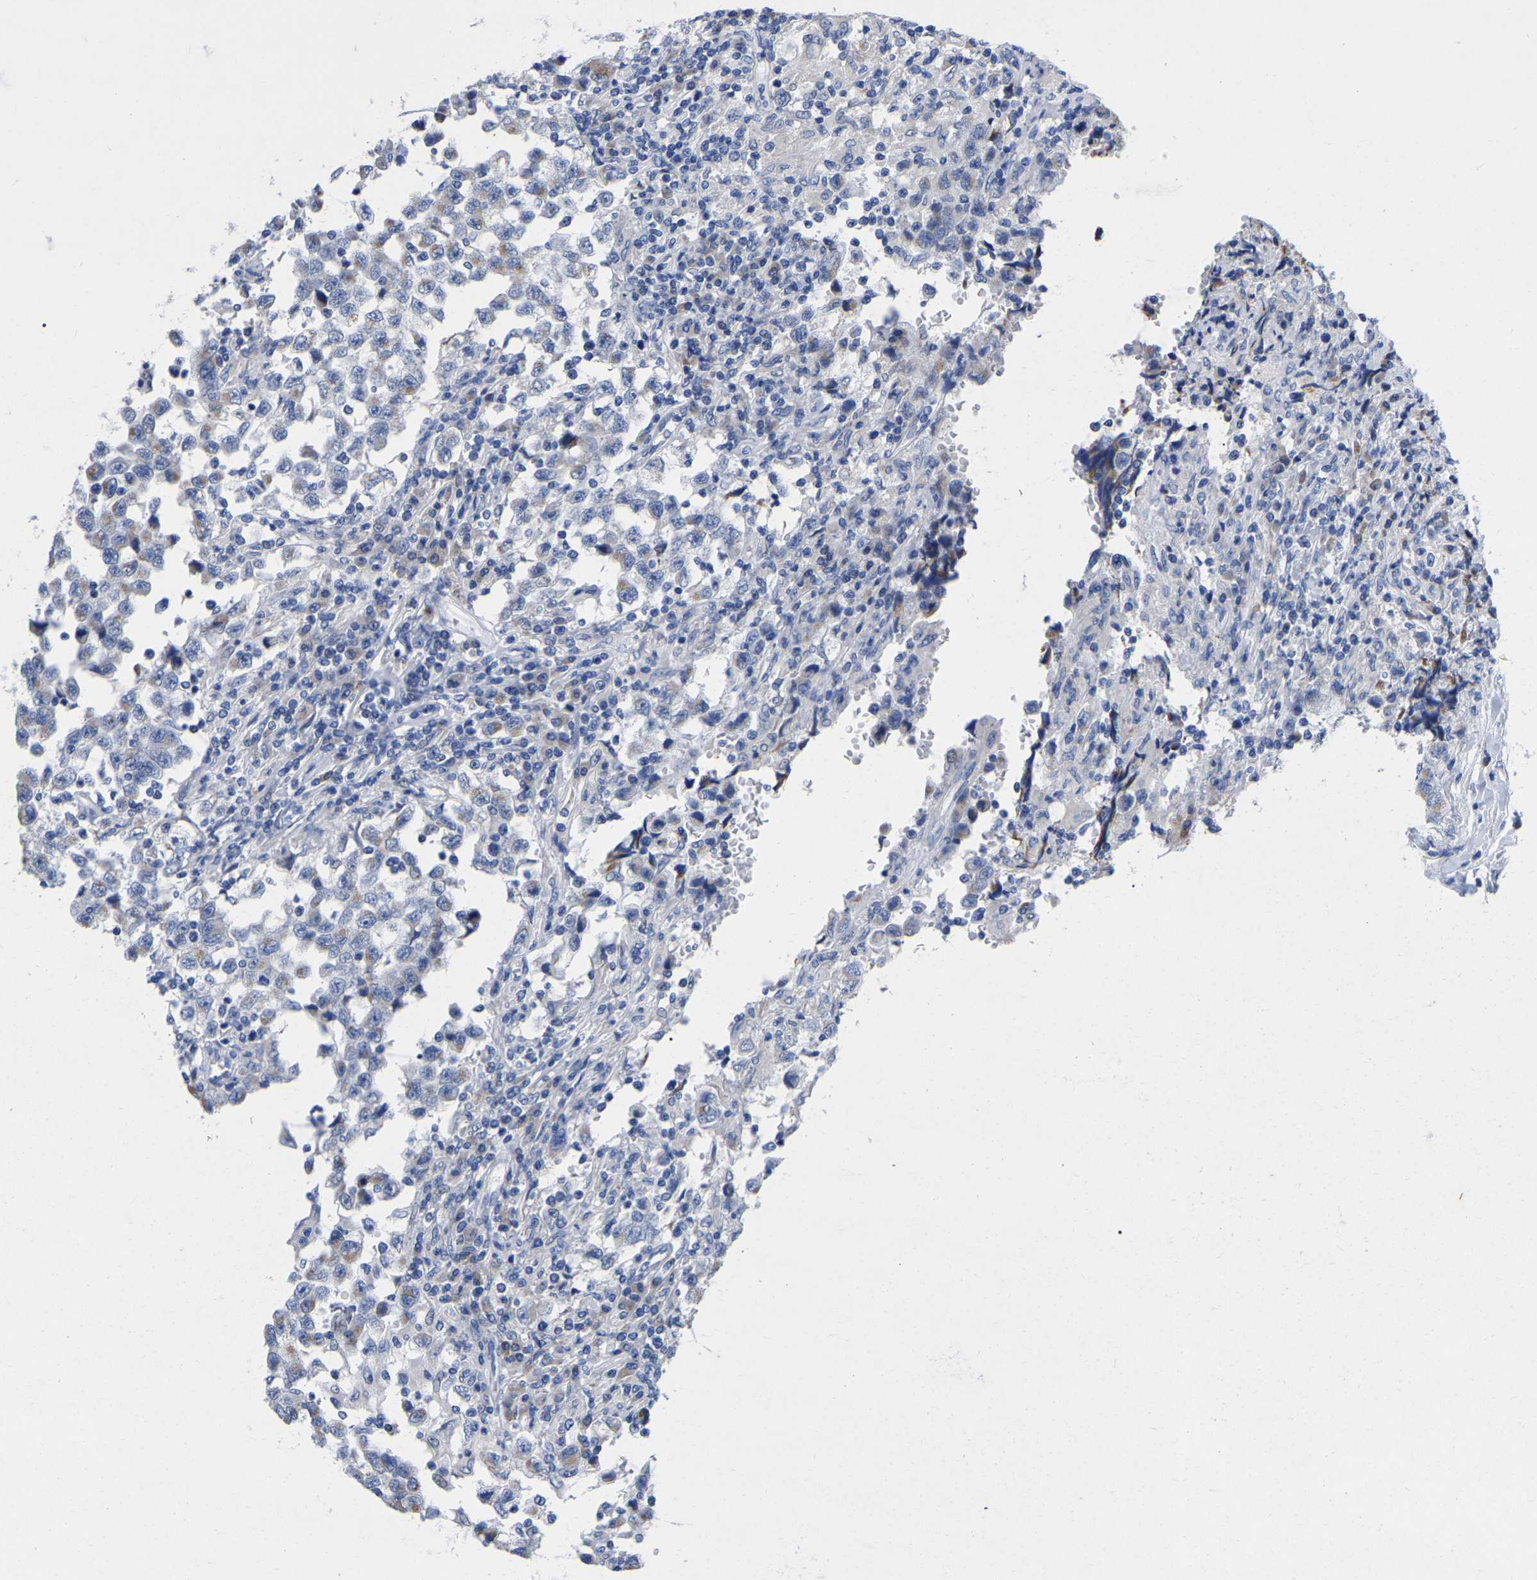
{"staining": {"intensity": "weak", "quantity": "<25%", "location": "cytoplasmic/membranous"}, "tissue": "testis cancer", "cell_type": "Tumor cells", "image_type": "cancer", "snomed": [{"axis": "morphology", "description": "Carcinoma, Embryonal, NOS"}, {"axis": "topography", "description": "Testis"}], "caption": "There is no significant expression in tumor cells of embryonal carcinoma (testis). (DAB IHC visualized using brightfield microscopy, high magnification).", "gene": "STRIP2", "patient": {"sex": "male", "age": 21}}